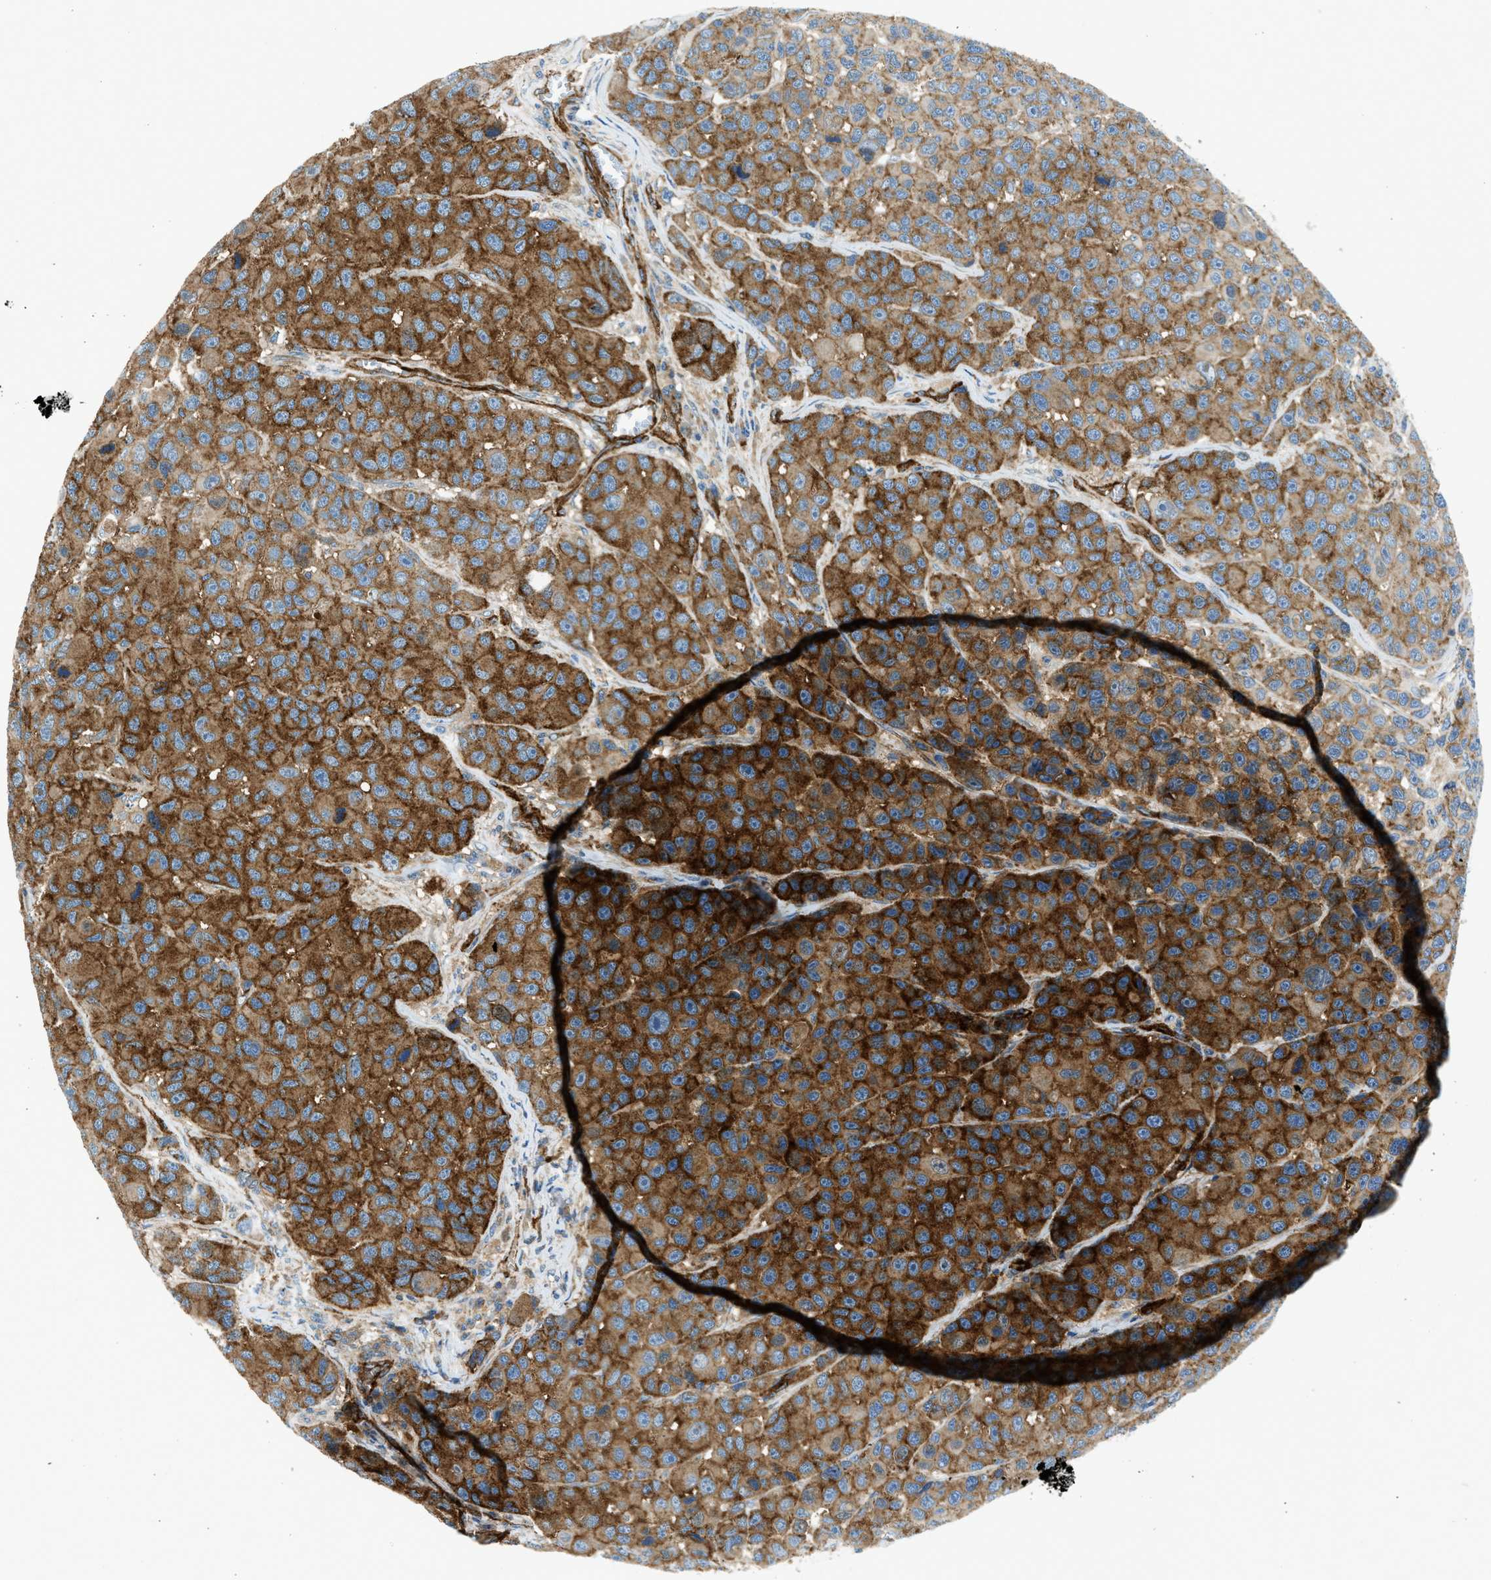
{"staining": {"intensity": "moderate", "quantity": ">75%", "location": "cytoplasmic/membranous"}, "tissue": "melanoma", "cell_type": "Tumor cells", "image_type": "cancer", "snomed": [{"axis": "morphology", "description": "Malignant melanoma, NOS"}, {"axis": "topography", "description": "Skin"}], "caption": "An image of human malignant melanoma stained for a protein shows moderate cytoplasmic/membranous brown staining in tumor cells. Nuclei are stained in blue.", "gene": "HIP1", "patient": {"sex": "male", "age": 53}}